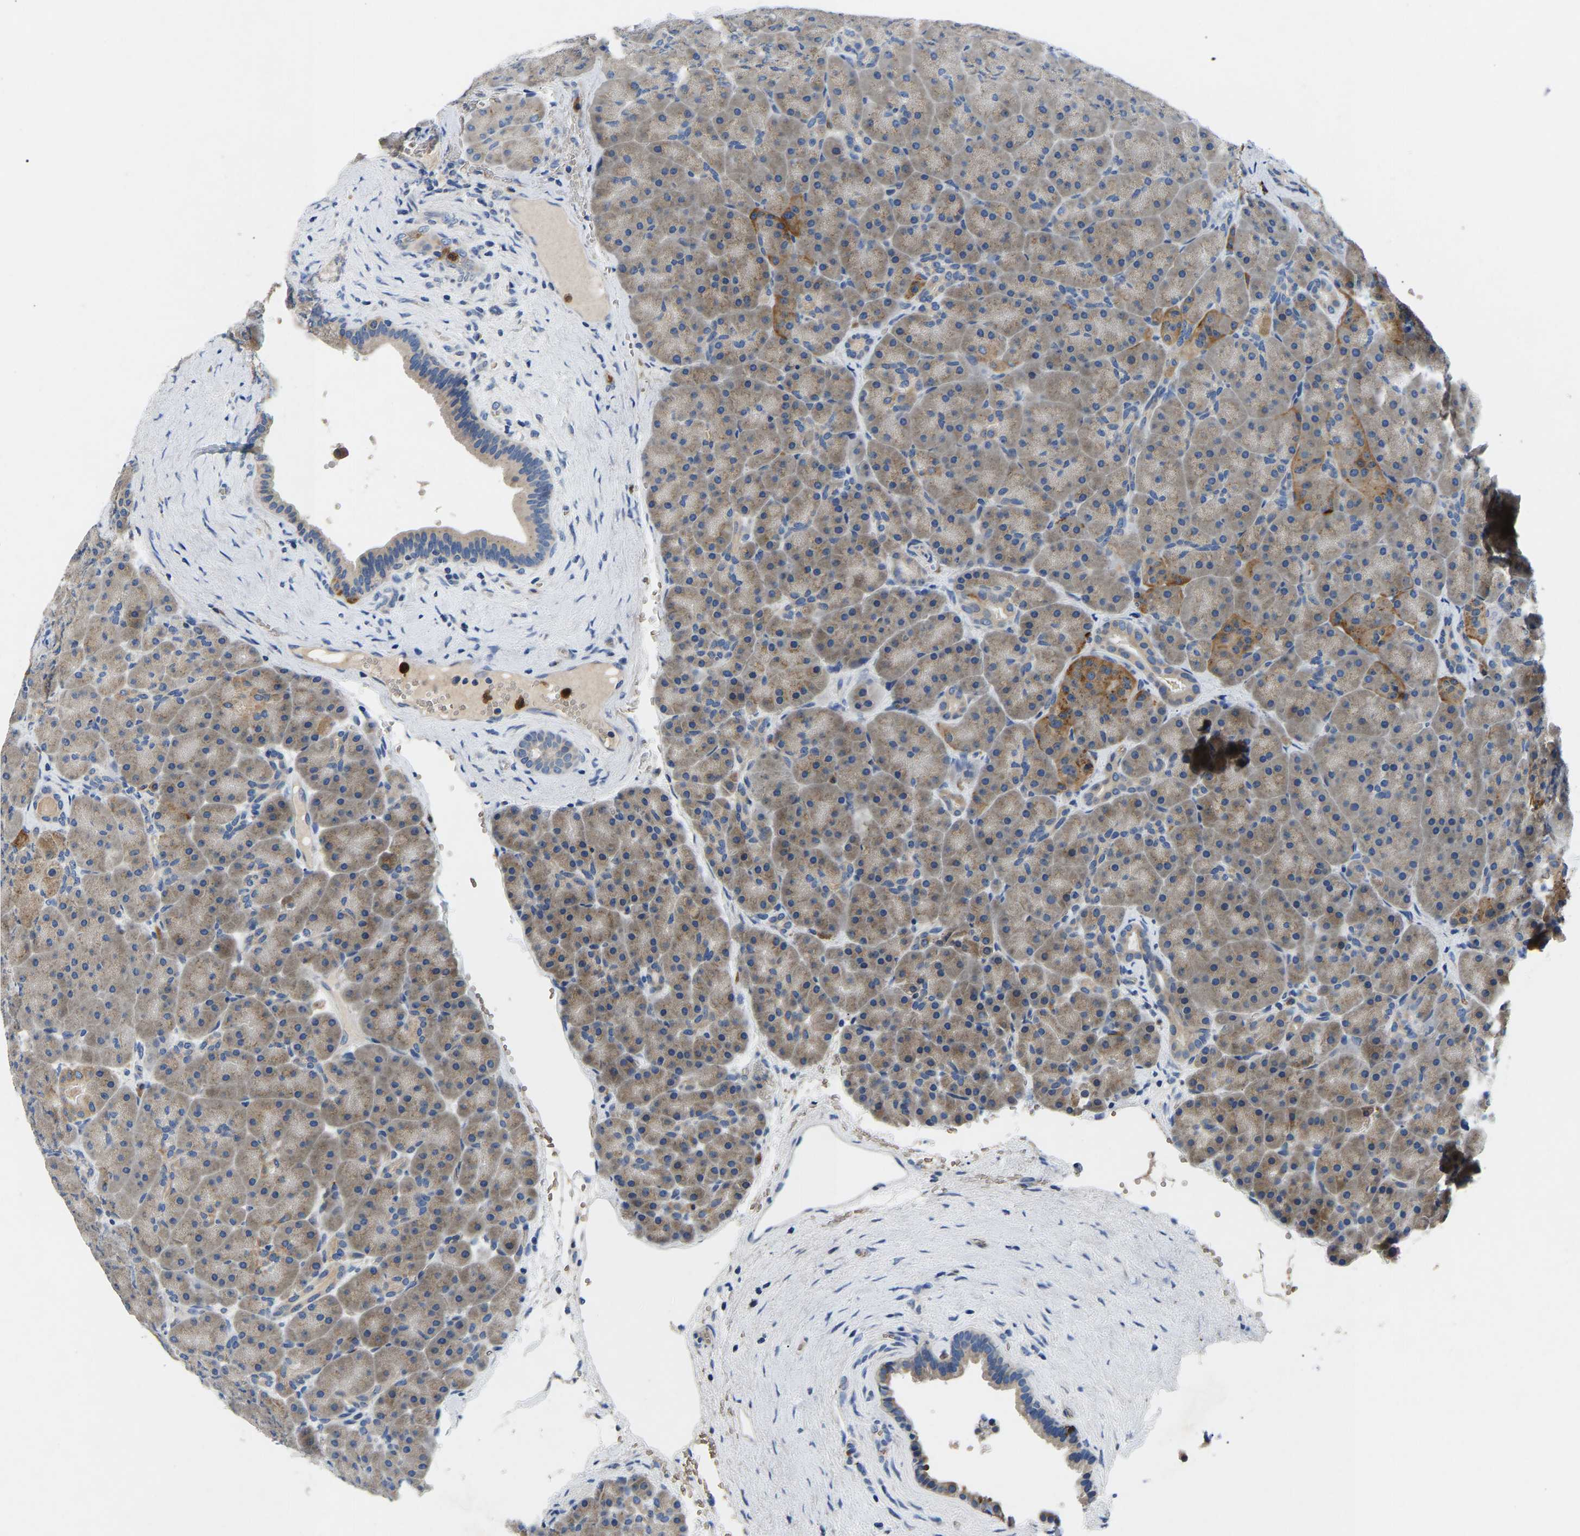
{"staining": {"intensity": "moderate", "quantity": "<25%", "location": "cytoplasmic/membranous"}, "tissue": "pancreas", "cell_type": "Exocrine glandular cells", "image_type": "normal", "snomed": [{"axis": "morphology", "description": "Normal tissue, NOS"}, {"axis": "topography", "description": "Pancreas"}], "caption": "Immunohistochemistry (DAB (3,3'-diaminobenzidine)) staining of benign human pancreas displays moderate cytoplasmic/membranous protein staining in about <25% of exocrine glandular cells.", "gene": "TOR1B", "patient": {"sex": "male", "age": 66}}